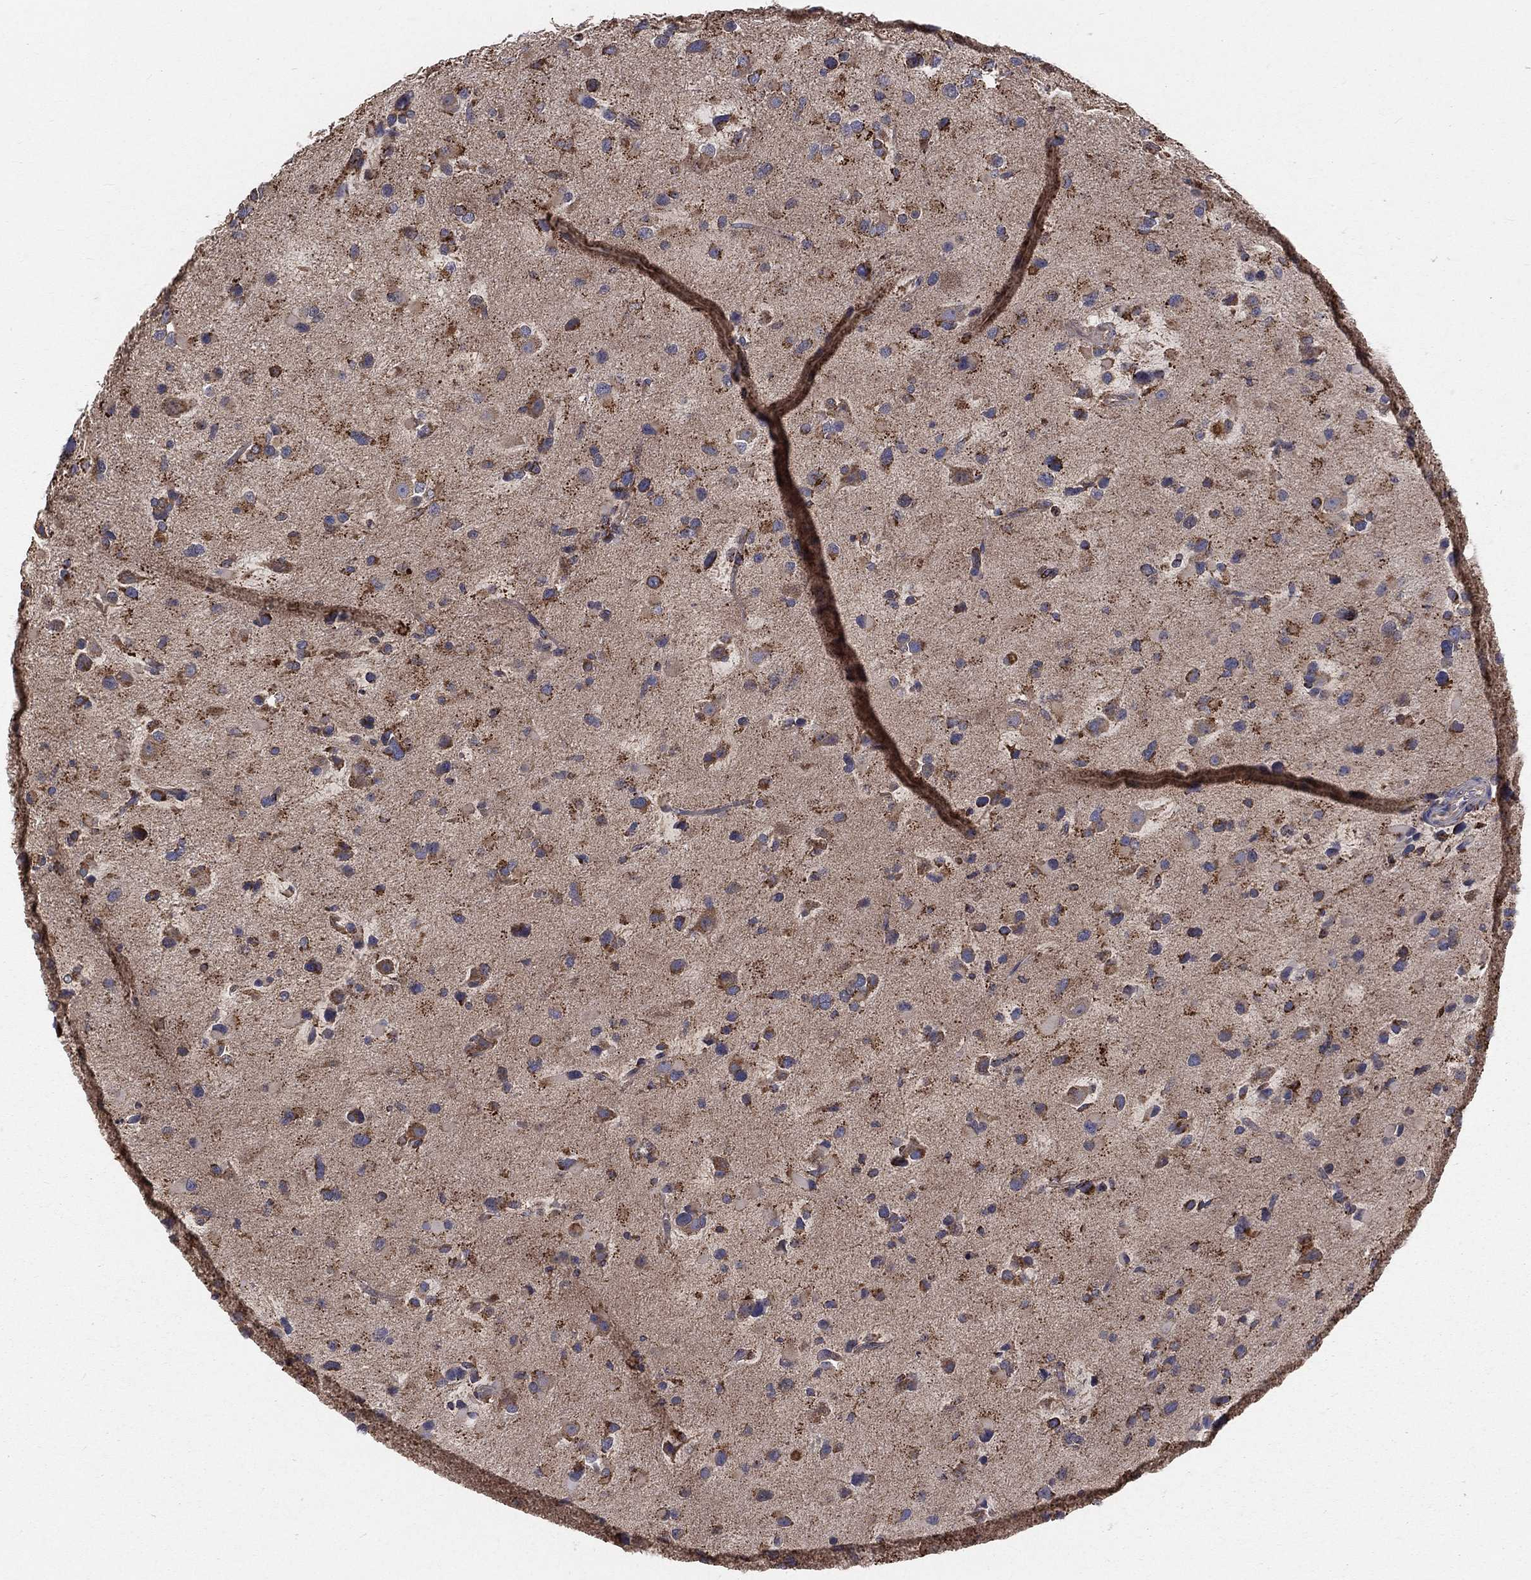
{"staining": {"intensity": "moderate", "quantity": "25%-75%", "location": "cytoplasmic/membranous"}, "tissue": "glioma", "cell_type": "Tumor cells", "image_type": "cancer", "snomed": [{"axis": "morphology", "description": "Glioma, malignant, Low grade"}, {"axis": "topography", "description": "Brain"}], "caption": "Immunohistochemical staining of human malignant low-grade glioma demonstrates medium levels of moderate cytoplasmic/membranous expression in approximately 25%-75% of tumor cells.", "gene": "HADH", "patient": {"sex": "female", "age": 32}}